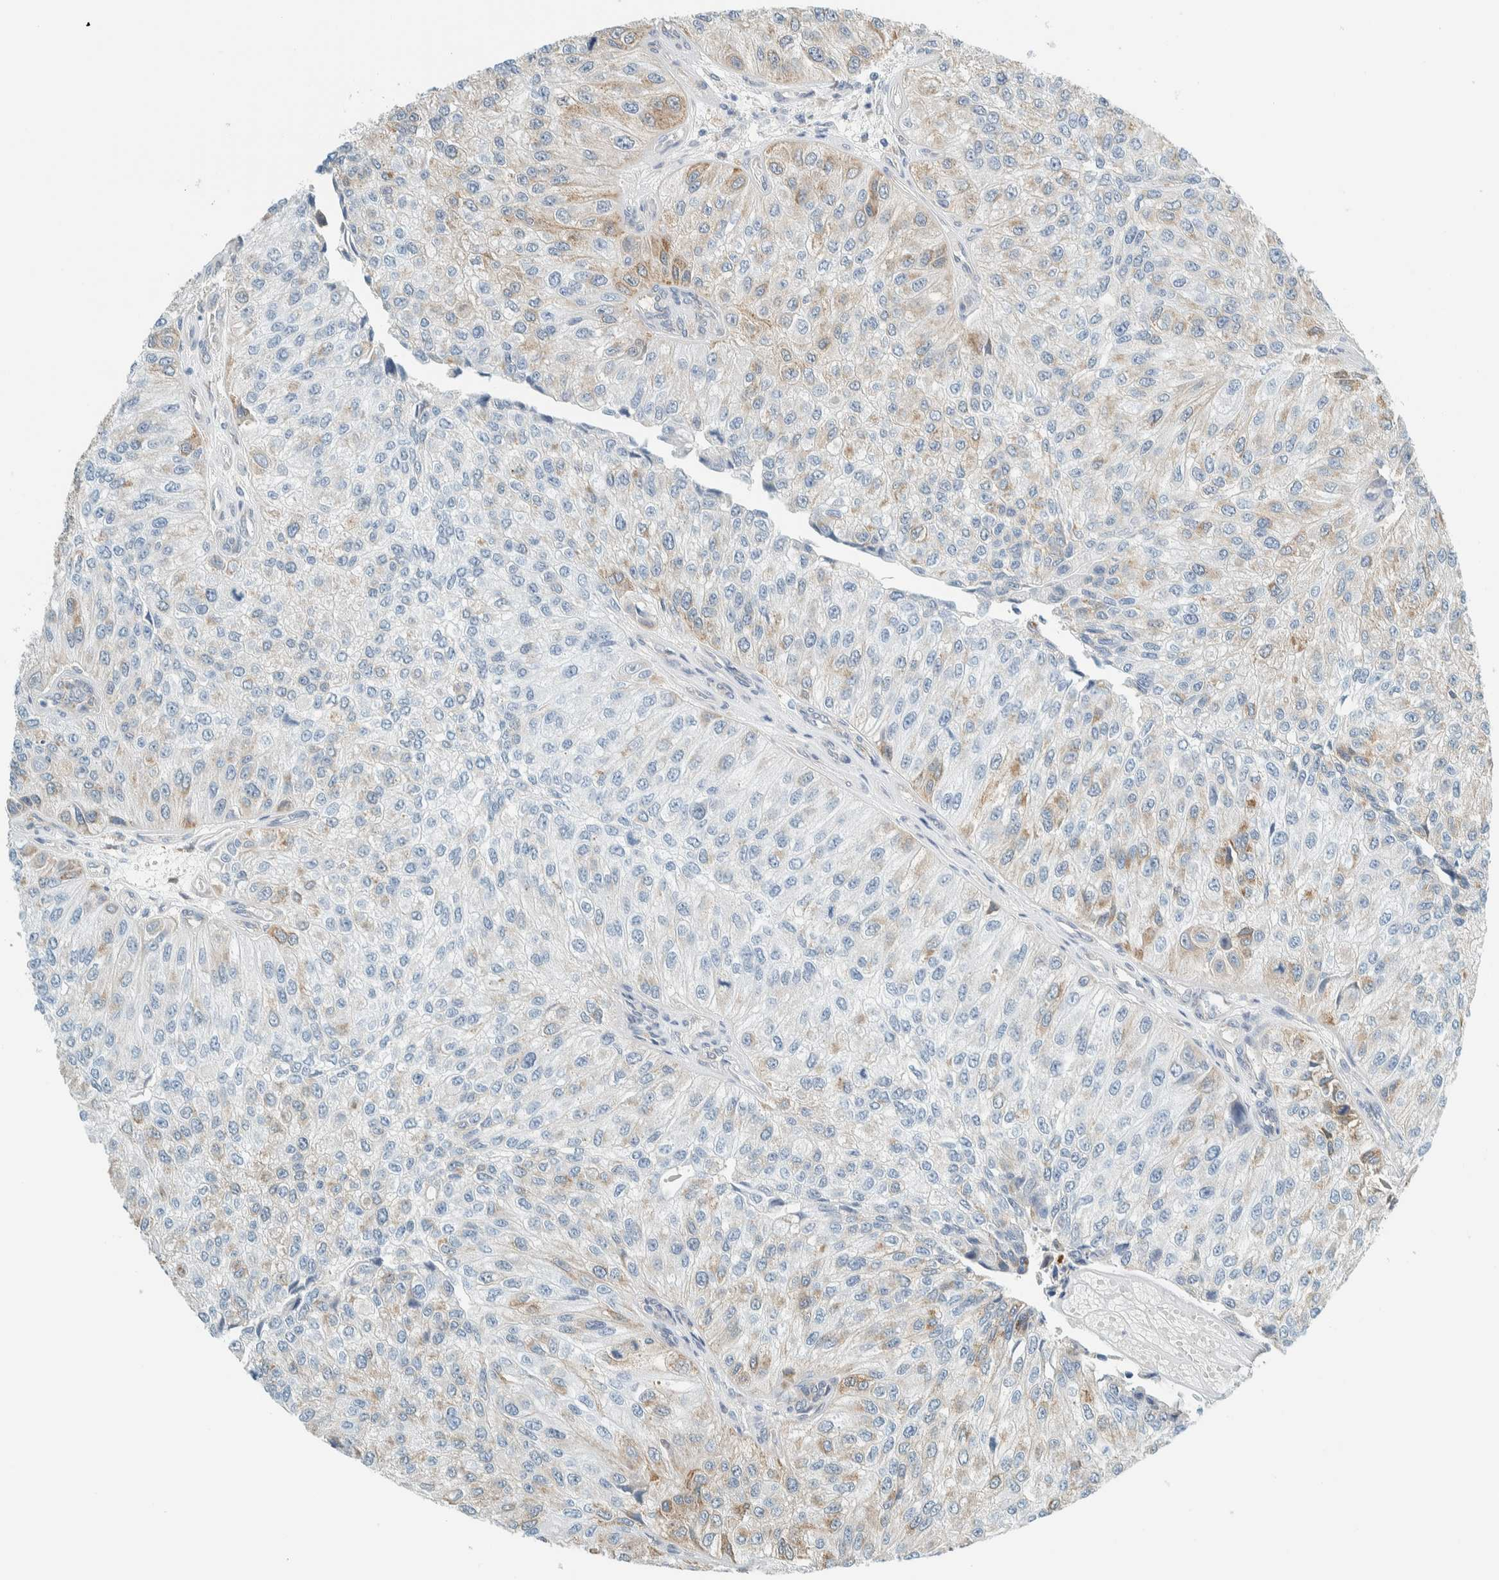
{"staining": {"intensity": "weak", "quantity": "<25%", "location": "cytoplasmic/membranous"}, "tissue": "urothelial cancer", "cell_type": "Tumor cells", "image_type": "cancer", "snomed": [{"axis": "morphology", "description": "Urothelial carcinoma, High grade"}, {"axis": "topography", "description": "Kidney"}, {"axis": "topography", "description": "Urinary bladder"}], "caption": "This is an immunohistochemistry image of urothelial cancer. There is no staining in tumor cells.", "gene": "ALDH7A1", "patient": {"sex": "male", "age": 77}}